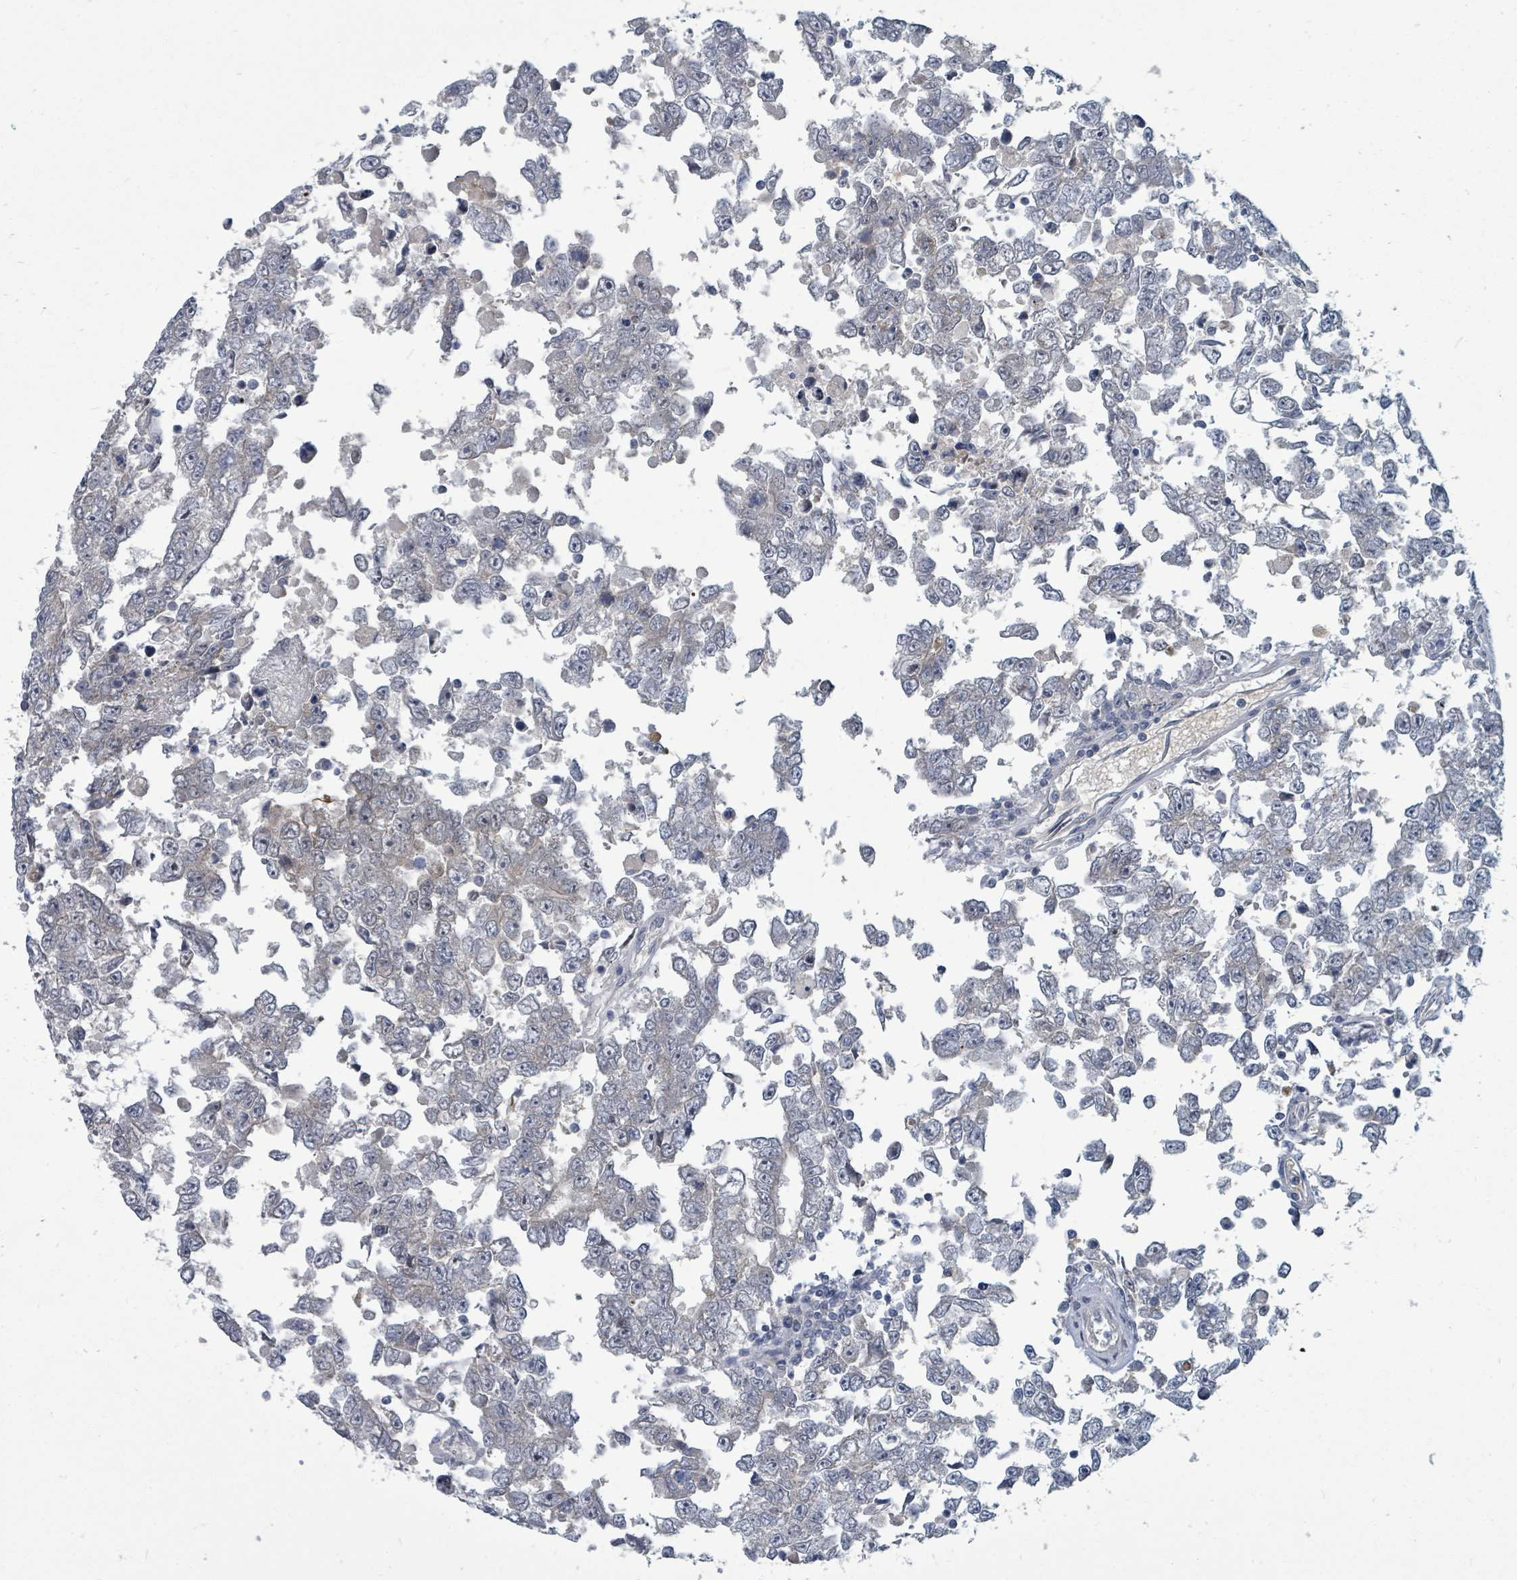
{"staining": {"intensity": "negative", "quantity": "none", "location": "none"}, "tissue": "testis cancer", "cell_type": "Tumor cells", "image_type": "cancer", "snomed": [{"axis": "morphology", "description": "Carcinoma, Embryonal, NOS"}, {"axis": "topography", "description": "Testis"}], "caption": "Tumor cells show no significant positivity in embryonal carcinoma (testis). (DAB immunohistochemistry visualized using brightfield microscopy, high magnification).", "gene": "TRDMT1", "patient": {"sex": "male", "age": 25}}